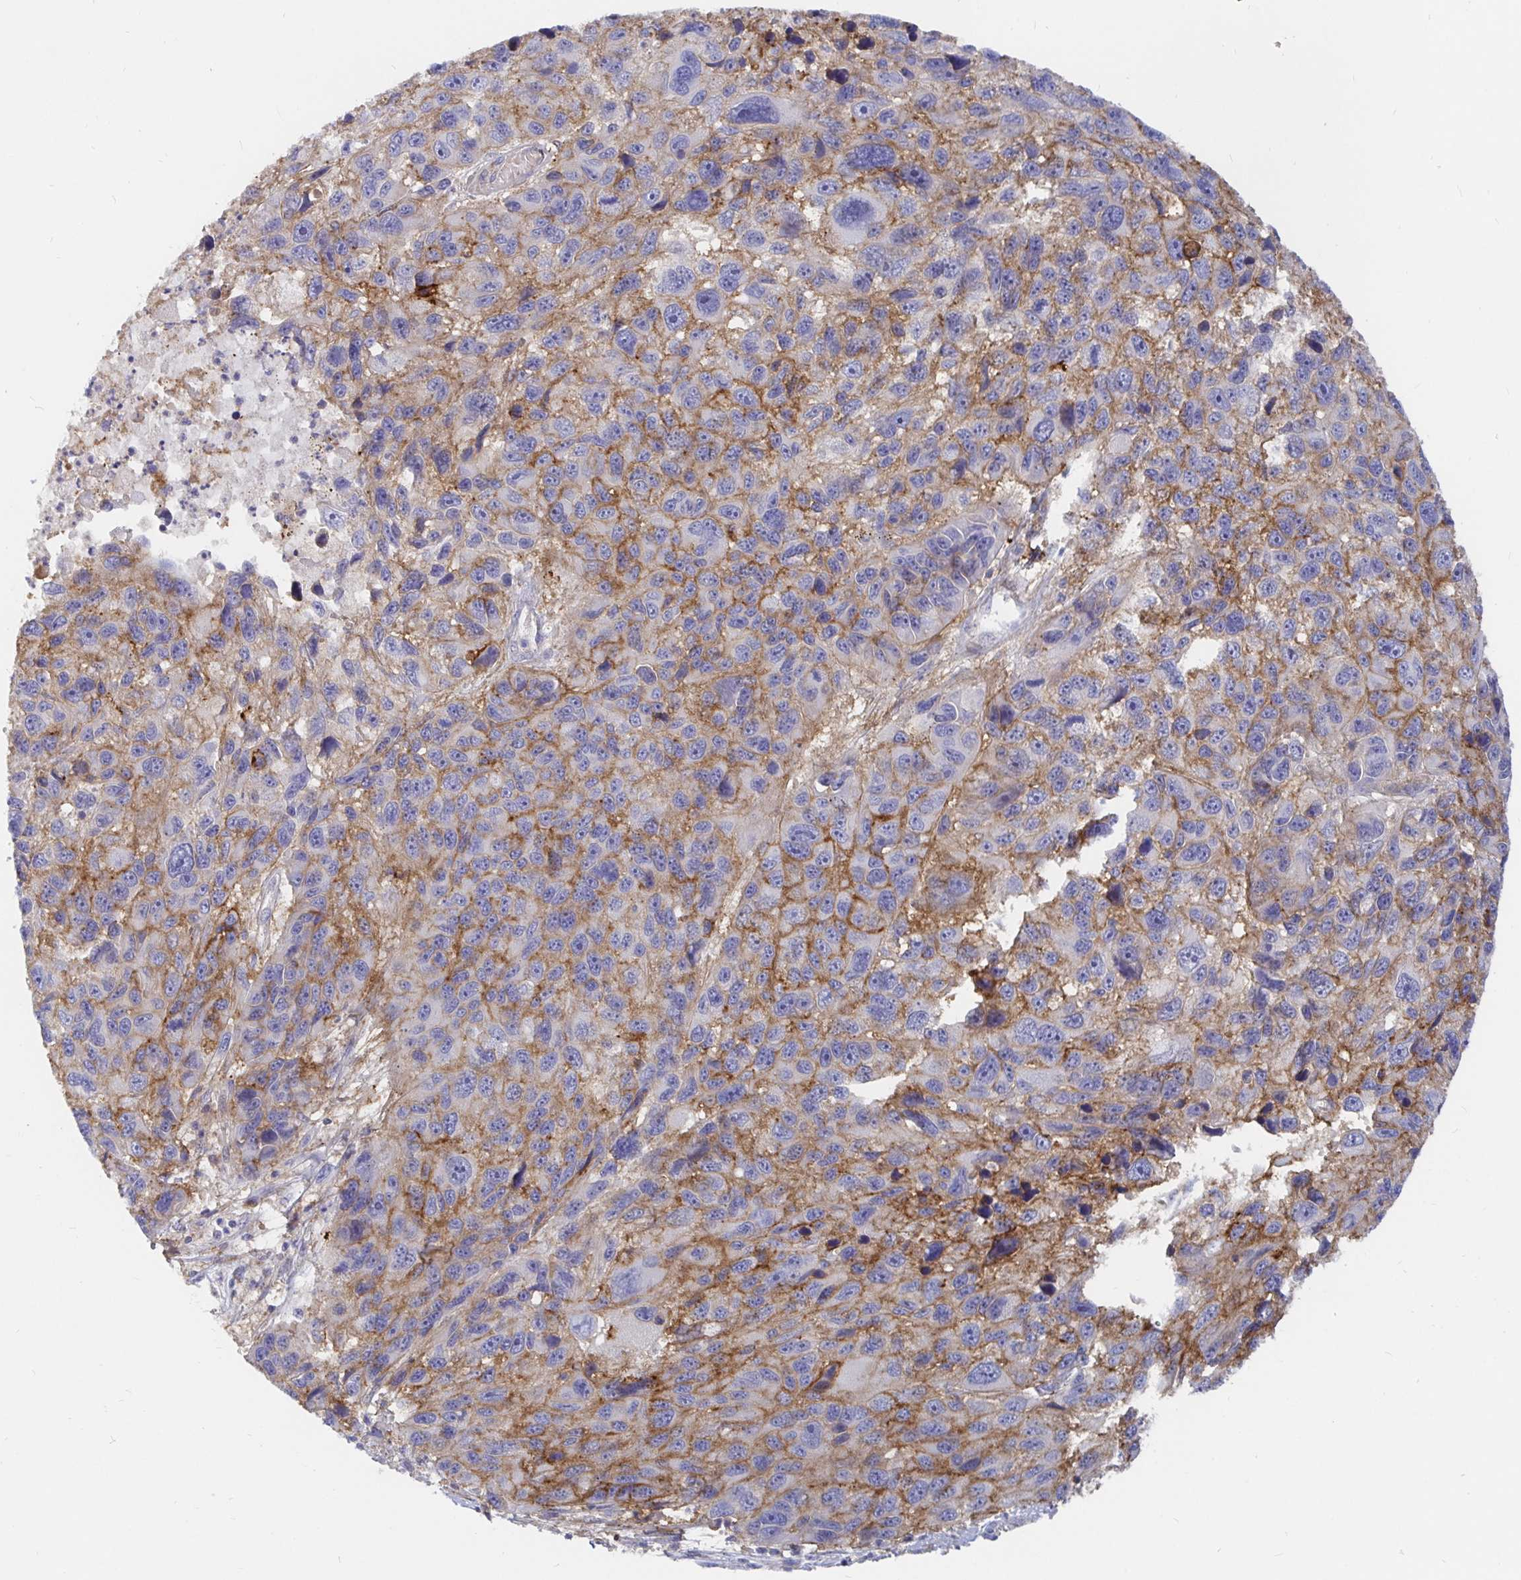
{"staining": {"intensity": "moderate", "quantity": "25%-75%", "location": "cytoplasmic/membranous"}, "tissue": "melanoma", "cell_type": "Tumor cells", "image_type": "cancer", "snomed": [{"axis": "morphology", "description": "Malignant melanoma, NOS"}, {"axis": "topography", "description": "Skin"}], "caption": "IHC (DAB (3,3'-diaminobenzidine)) staining of human melanoma displays moderate cytoplasmic/membranous protein positivity in about 25%-75% of tumor cells. (IHC, brightfield microscopy, high magnification).", "gene": "KCTD19", "patient": {"sex": "male", "age": 53}}